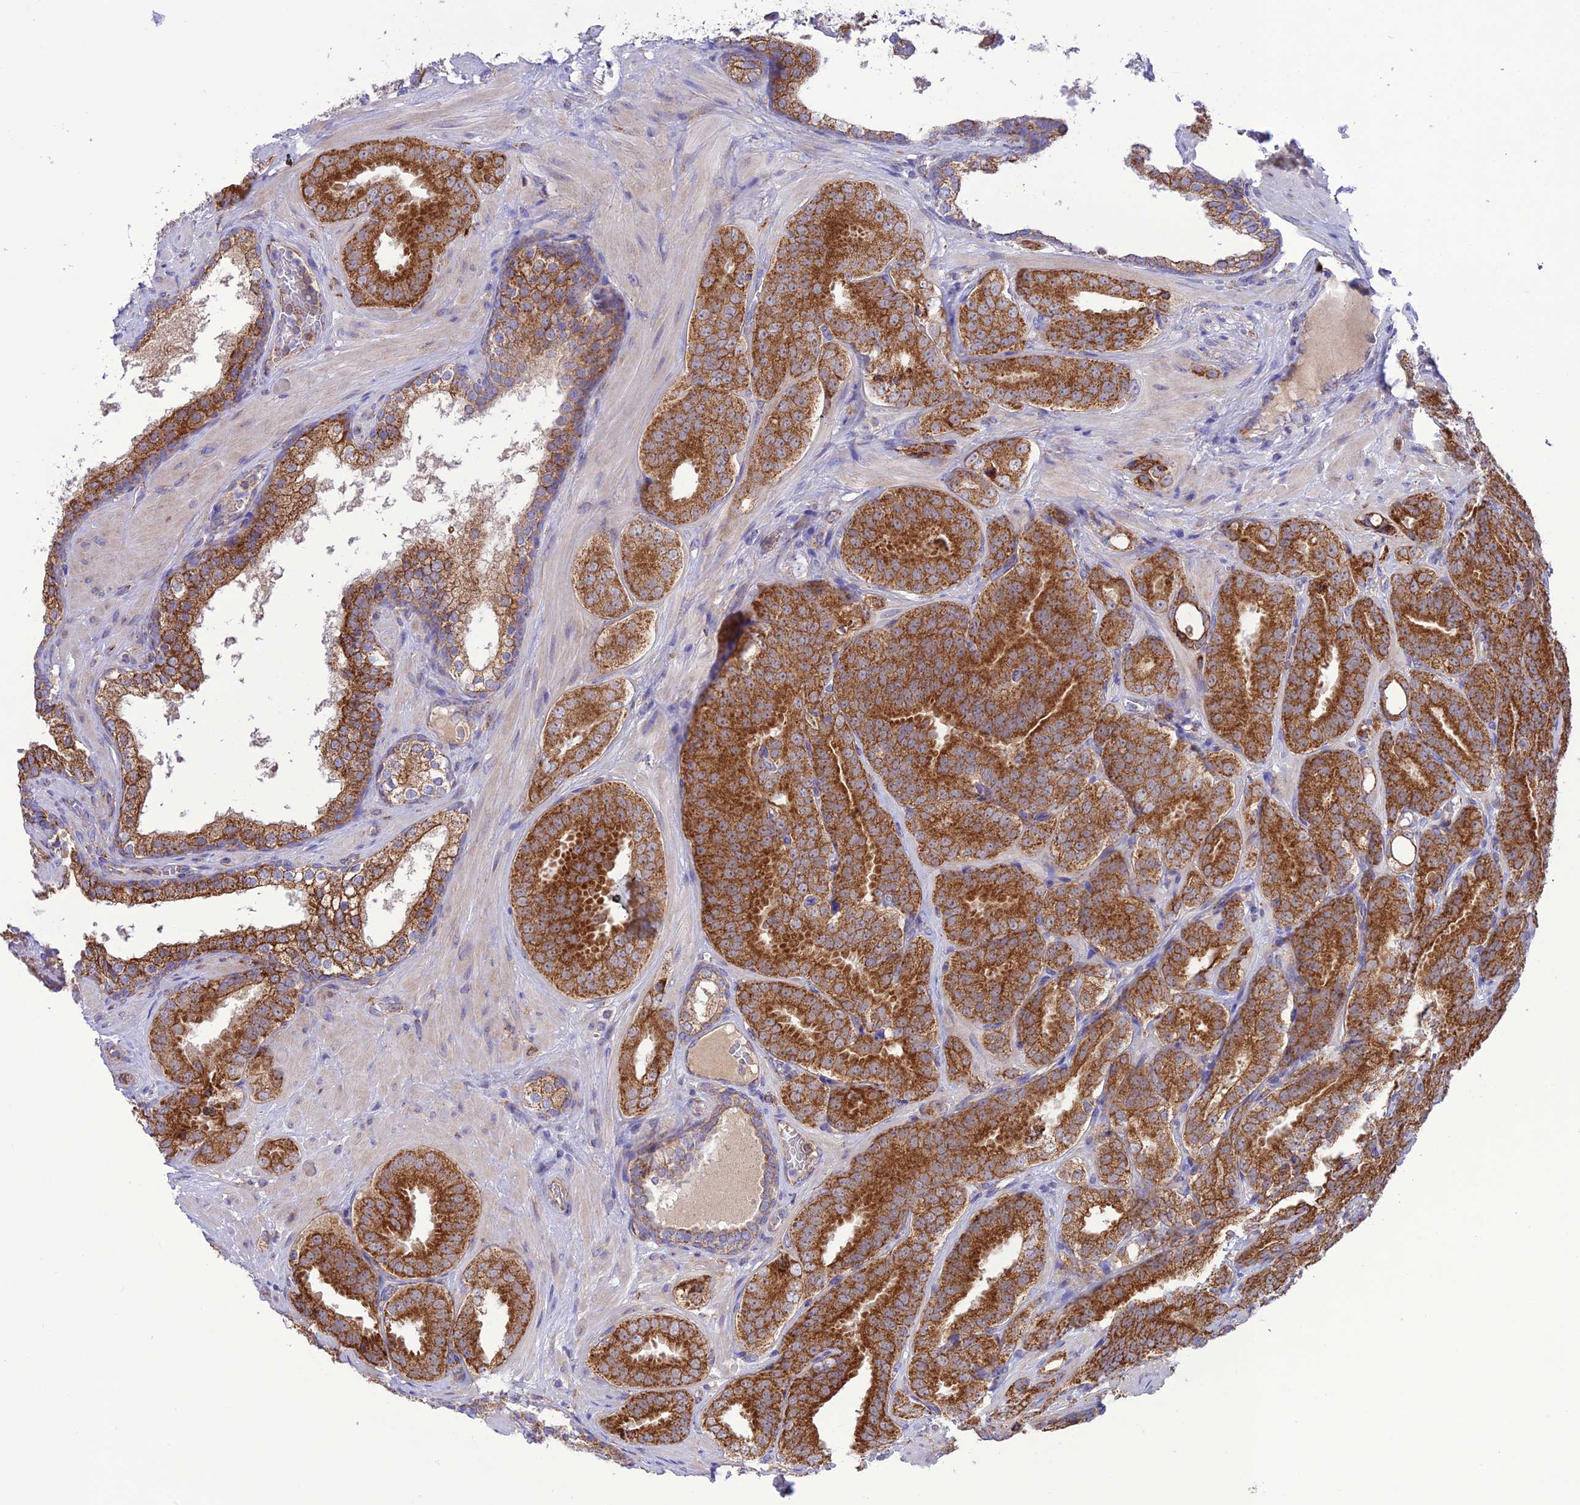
{"staining": {"intensity": "strong", "quantity": ">75%", "location": "cytoplasmic/membranous"}, "tissue": "prostate cancer", "cell_type": "Tumor cells", "image_type": "cancer", "snomed": [{"axis": "morphology", "description": "Adenocarcinoma, High grade"}, {"axis": "topography", "description": "Prostate"}], "caption": "Tumor cells show high levels of strong cytoplasmic/membranous expression in about >75% of cells in human prostate adenocarcinoma (high-grade). The protein is stained brown, and the nuclei are stained in blue (DAB (3,3'-diaminobenzidine) IHC with brightfield microscopy, high magnification).", "gene": "UAP1L1", "patient": {"sex": "male", "age": 63}}